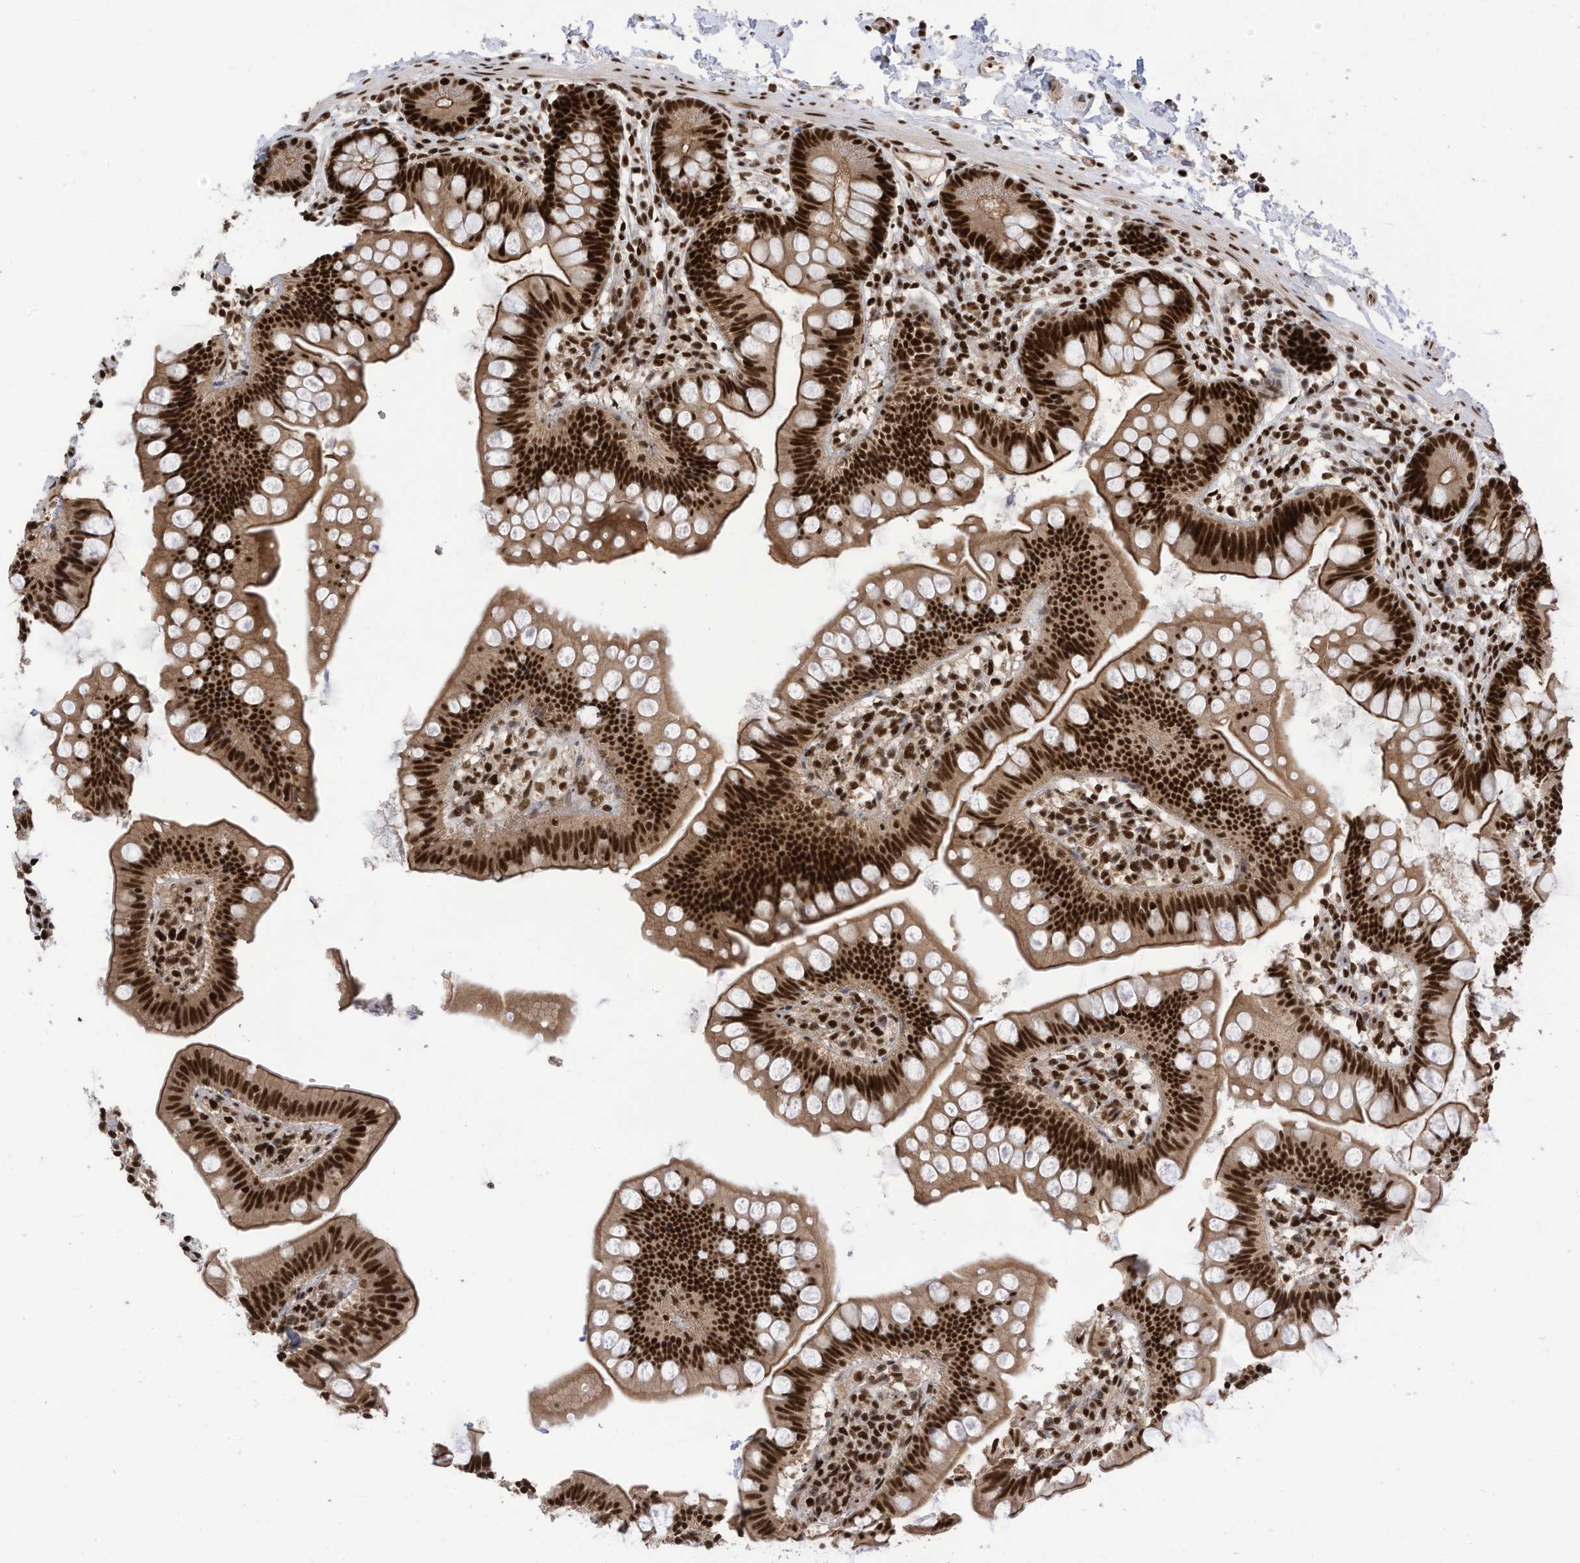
{"staining": {"intensity": "strong", "quantity": ">75%", "location": "cytoplasmic/membranous,nuclear"}, "tissue": "small intestine", "cell_type": "Glandular cells", "image_type": "normal", "snomed": [{"axis": "morphology", "description": "Normal tissue, NOS"}, {"axis": "topography", "description": "Small intestine"}], "caption": "Protein expression analysis of unremarkable small intestine exhibits strong cytoplasmic/membranous,nuclear expression in about >75% of glandular cells.", "gene": "SF3A3", "patient": {"sex": "male", "age": 7}}